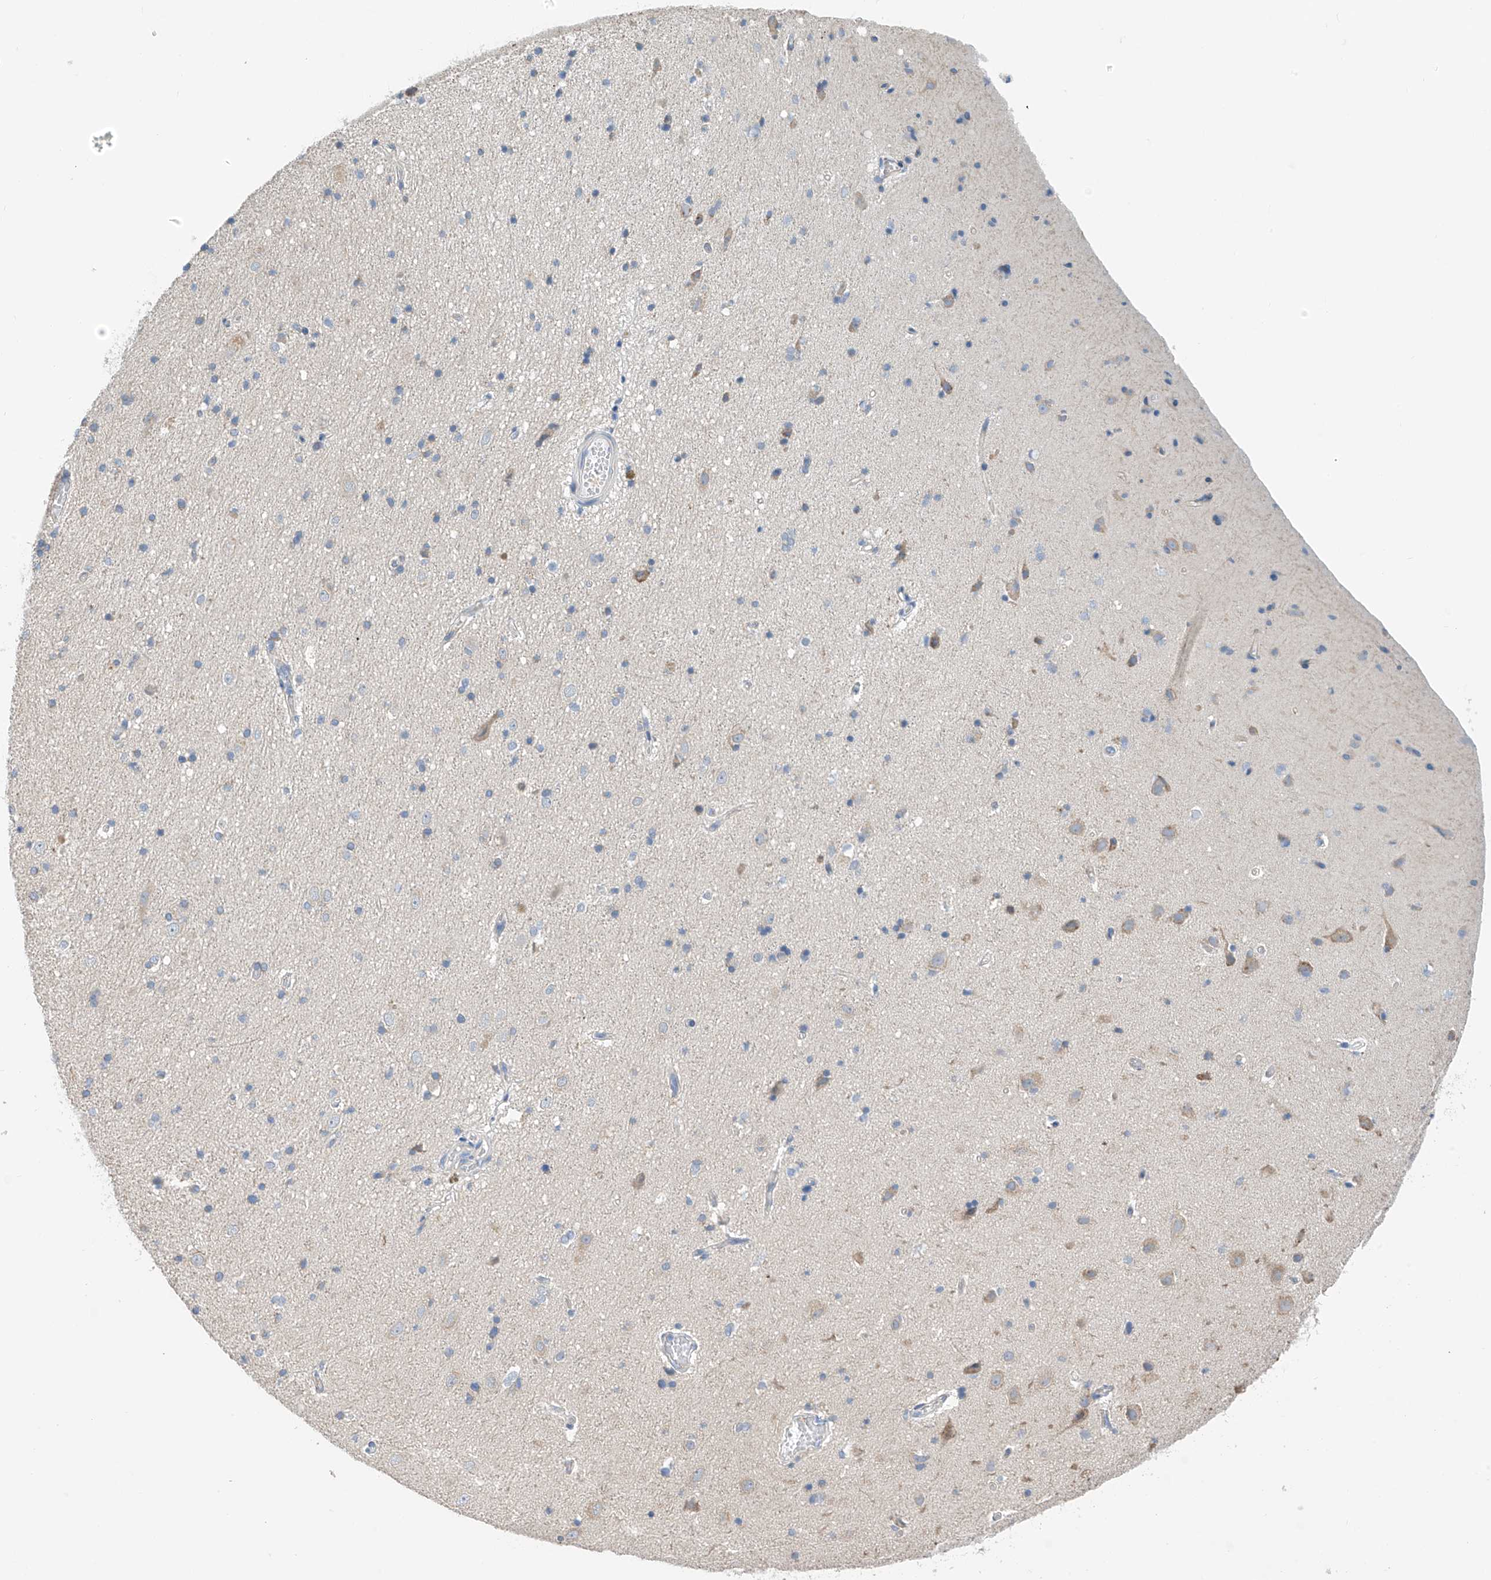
{"staining": {"intensity": "negative", "quantity": "none", "location": "none"}, "tissue": "cerebral cortex", "cell_type": "Endothelial cells", "image_type": "normal", "snomed": [{"axis": "morphology", "description": "Normal tissue, NOS"}, {"axis": "topography", "description": "Cerebral cortex"}], "caption": "Benign cerebral cortex was stained to show a protein in brown. There is no significant positivity in endothelial cells. Nuclei are stained in blue.", "gene": "REC8", "patient": {"sex": "male", "age": 34}}